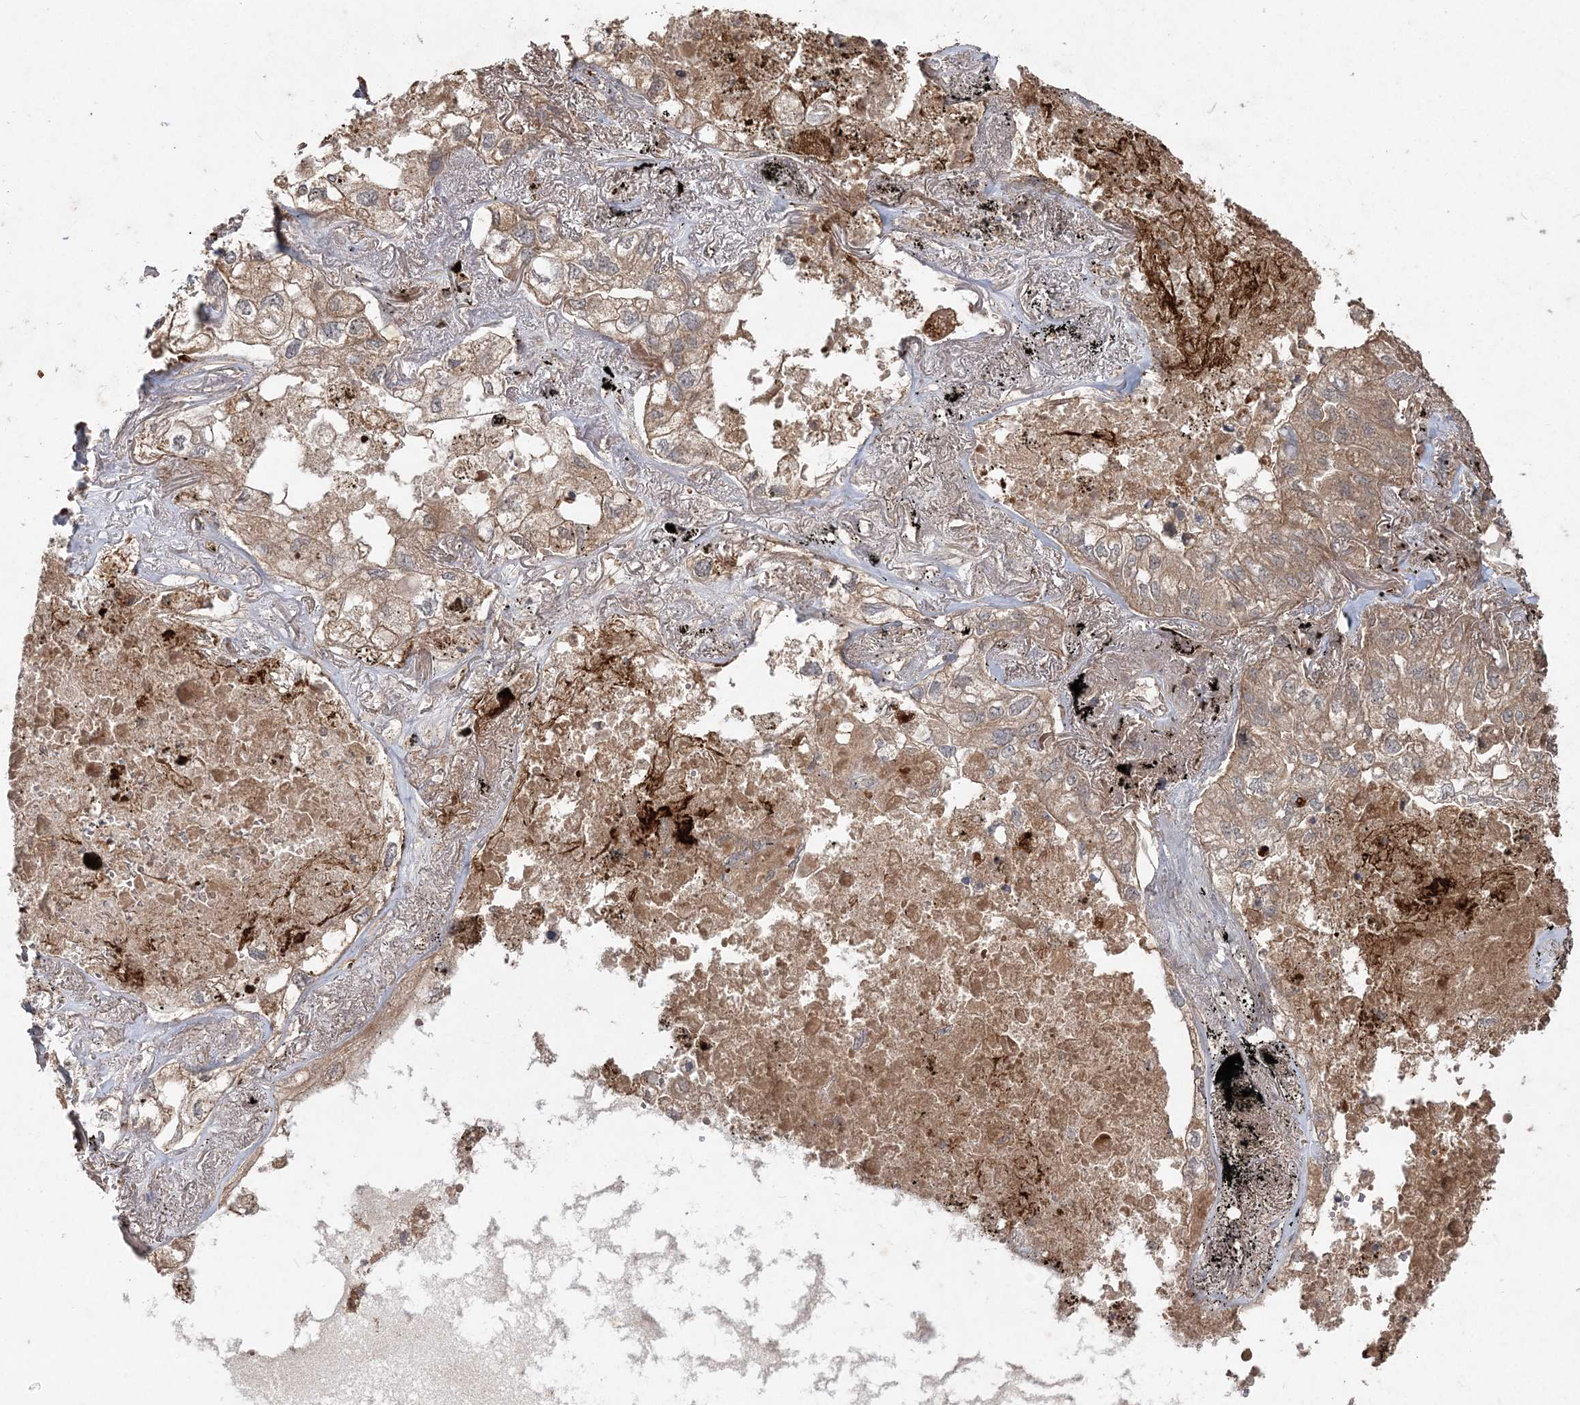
{"staining": {"intensity": "moderate", "quantity": ">75%", "location": "cytoplasmic/membranous"}, "tissue": "lung cancer", "cell_type": "Tumor cells", "image_type": "cancer", "snomed": [{"axis": "morphology", "description": "Adenocarcinoma, NOS"}, {"axis": "topography", "description": "Lung"}], "caption": "IHC (DAB (3,3'-diaminobenzidine)) staining of human adenocarcinoma (lung) displays moderate cytoplasmic/membranous protein expression in approximately >75% of tumor cells.", "gene": "SPRY1", "patient": {"sex": "male", "age": 65}}